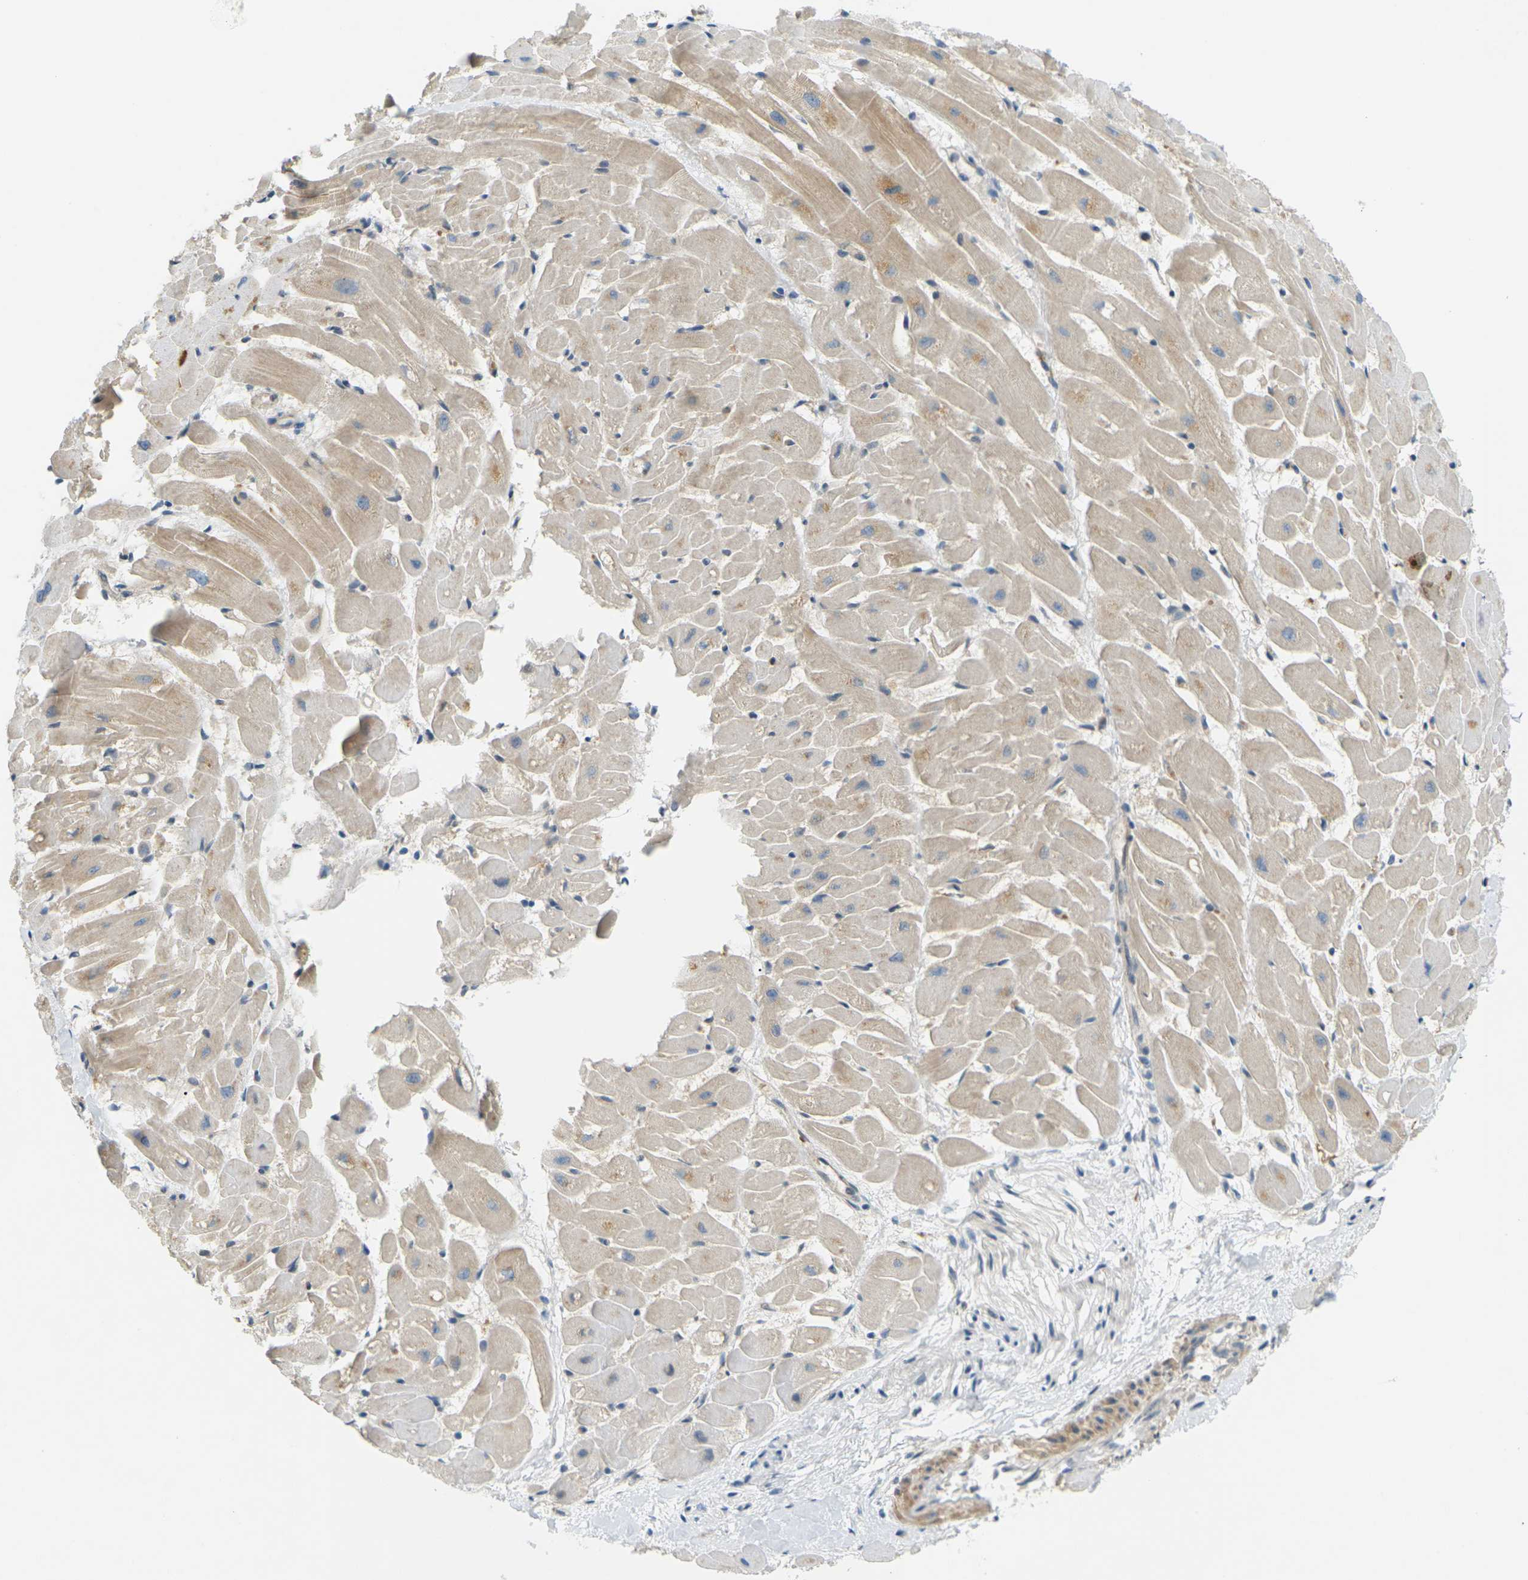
{"staining": {"intensity": "moderate", "quantity": "<25%", "location": "cytoplasmic/membranous"}, "tissue": "heart muscle", "cell_type": "Cardiomyocytes", "image_type": "normal", "snomed": [{"axis": "morphology", "description": "Normal tissue, NOS"}, {"axis": "topography", "description": "Heart"}], "caption": "A high-resolution histopathology image shows immunohistochemistry (IHC) staining of benign heart muscle, which reveals moderate cytoplasmic/membranous positivity in about <25% of cardiomyocytes. (DAB (3,3'-diaminobenzidine) = brown stain, brightfield microscopy at high magnification).", "gene": "SOCS6", "patient": {"sex": "female", "age": 19}}